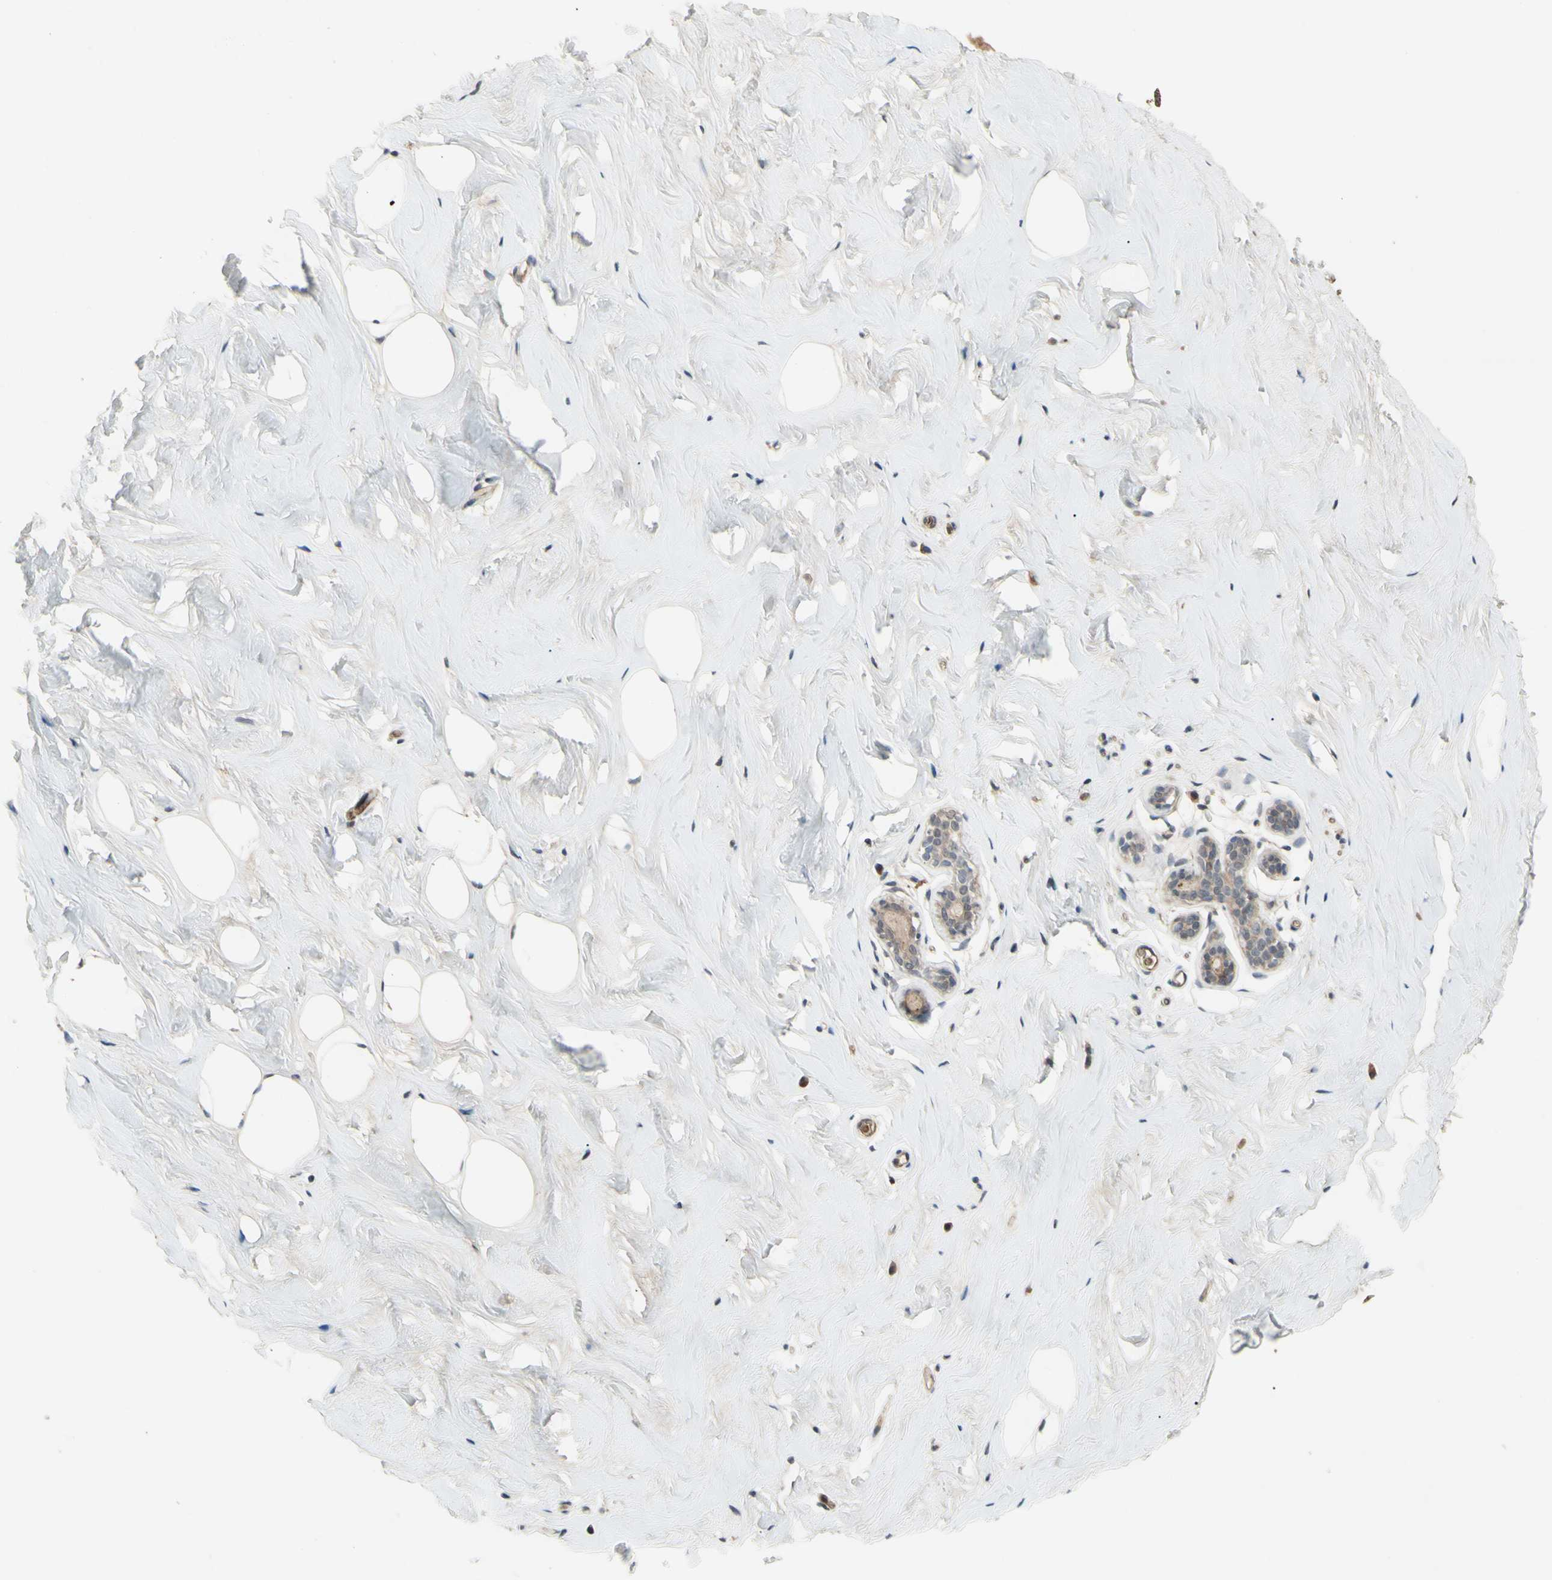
{"staining": {"intensity": "negative", "quantity": "none", "location": "none"}, "tissue": "breast", "cell_type": "Adipocytes", "image_type": "normal", "snomed": [{"axis": "morphology", "description": "Normal tissue, NOS"}, {"axis": "topography", "description": "Breast"}], "caption": "A photomicrograph of human breast is negative for staining in adipocytes. Nuclei are stained in blue.", "gene": "ALK", "patient": {"sex": "female", "age": 75}}